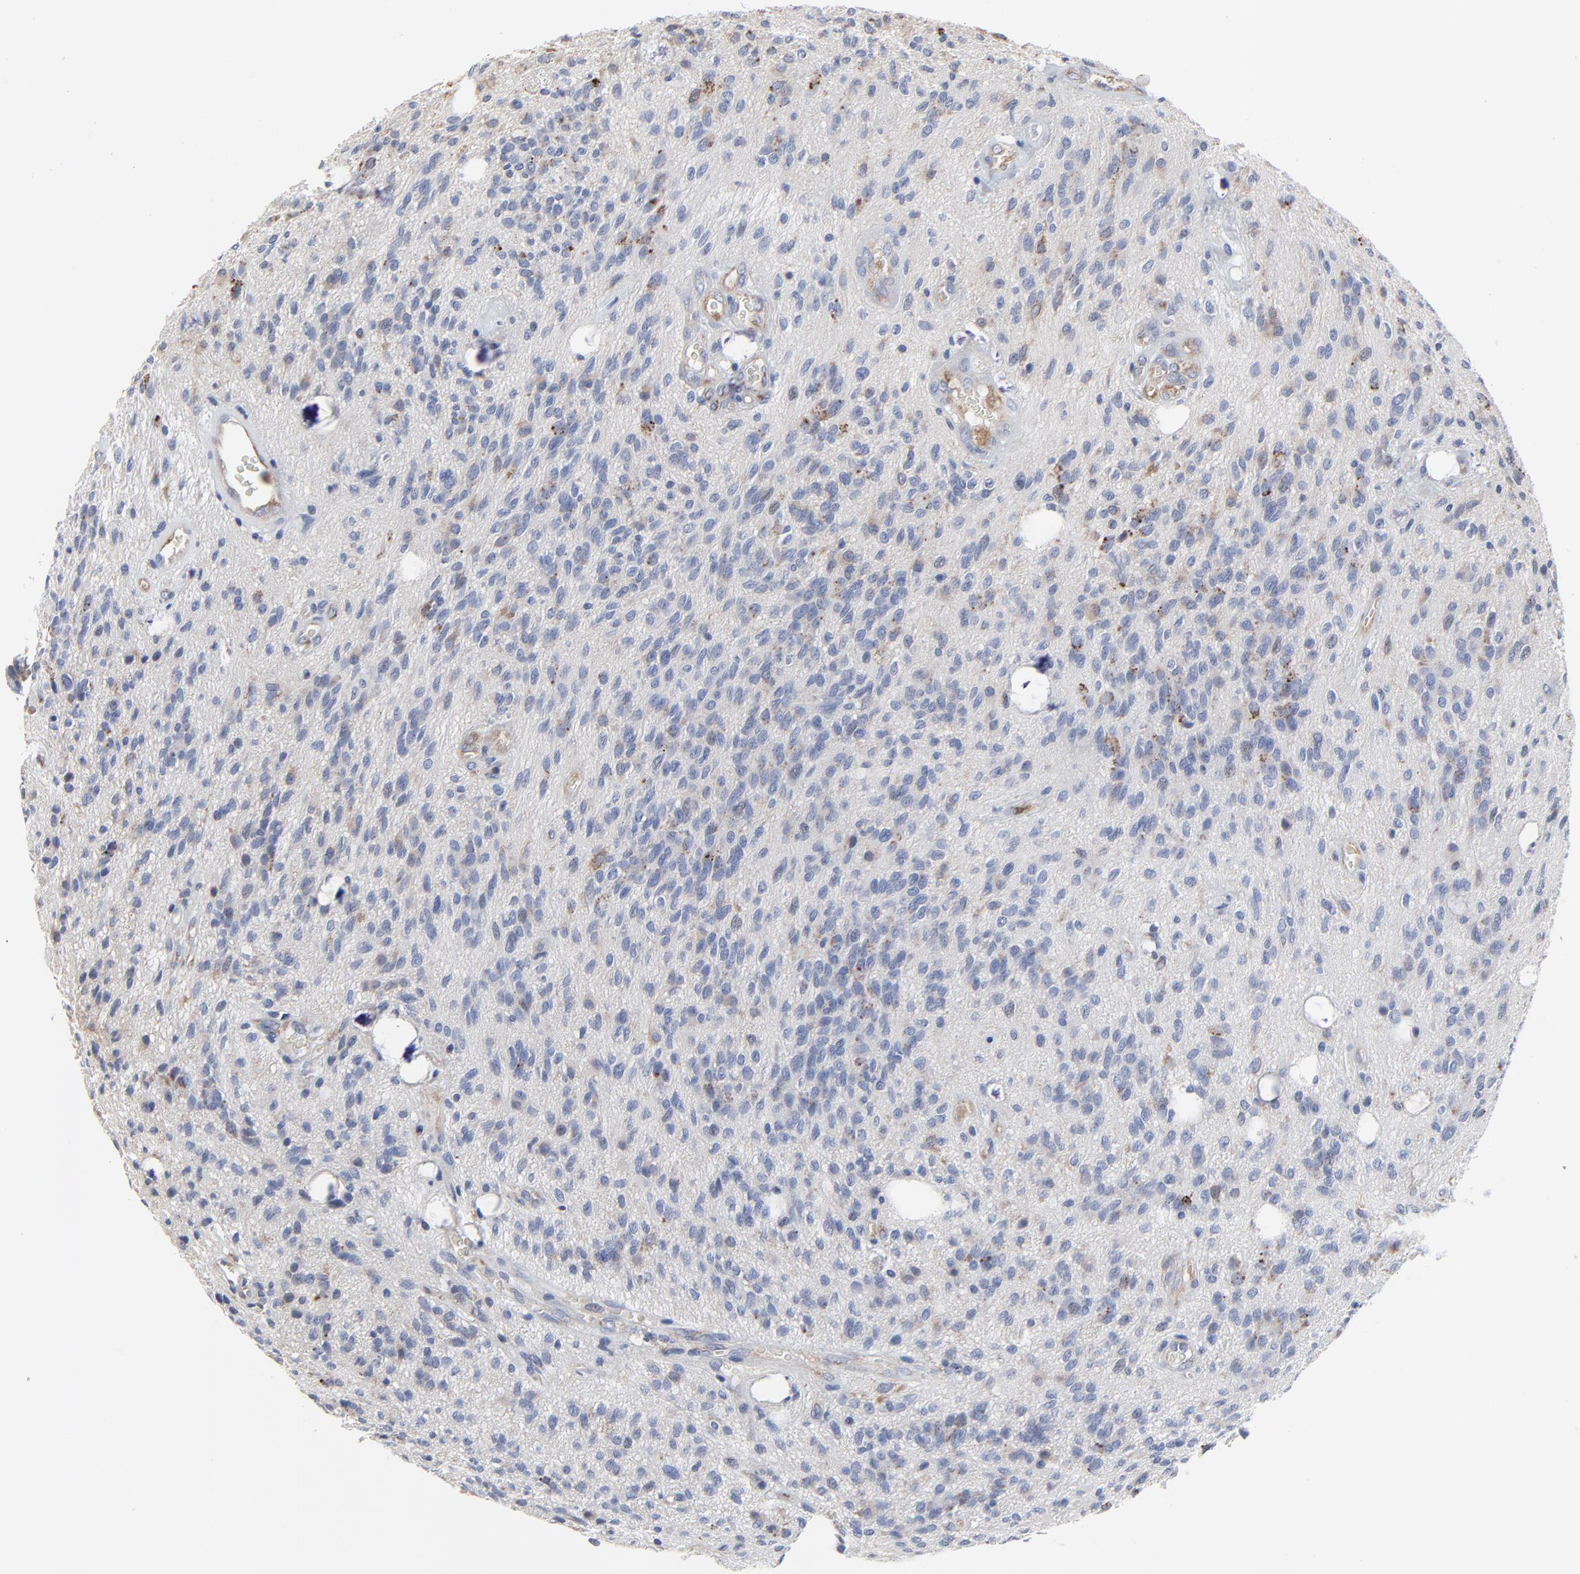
{"staining": {"intensity": "moderate", "quantity": "25%-75%", "location": "cytoplasmic/membranous"}, "tissue": "glioma", "cell_type": "Tumor cells", "image_type": "cancer", "snomed": [{"axis": "morphology", "description": "Glioma, malignant, Low grade"}, {"axis": "topography", "description": "Brain"}], "caption": "Protein expression analysis of human glioma reveals moderate cytoplasmic/membranous expression in about 25%-75% of tumor cells.", "gene": "NXF3", "patient": {"sex": "female", "age": 15}}